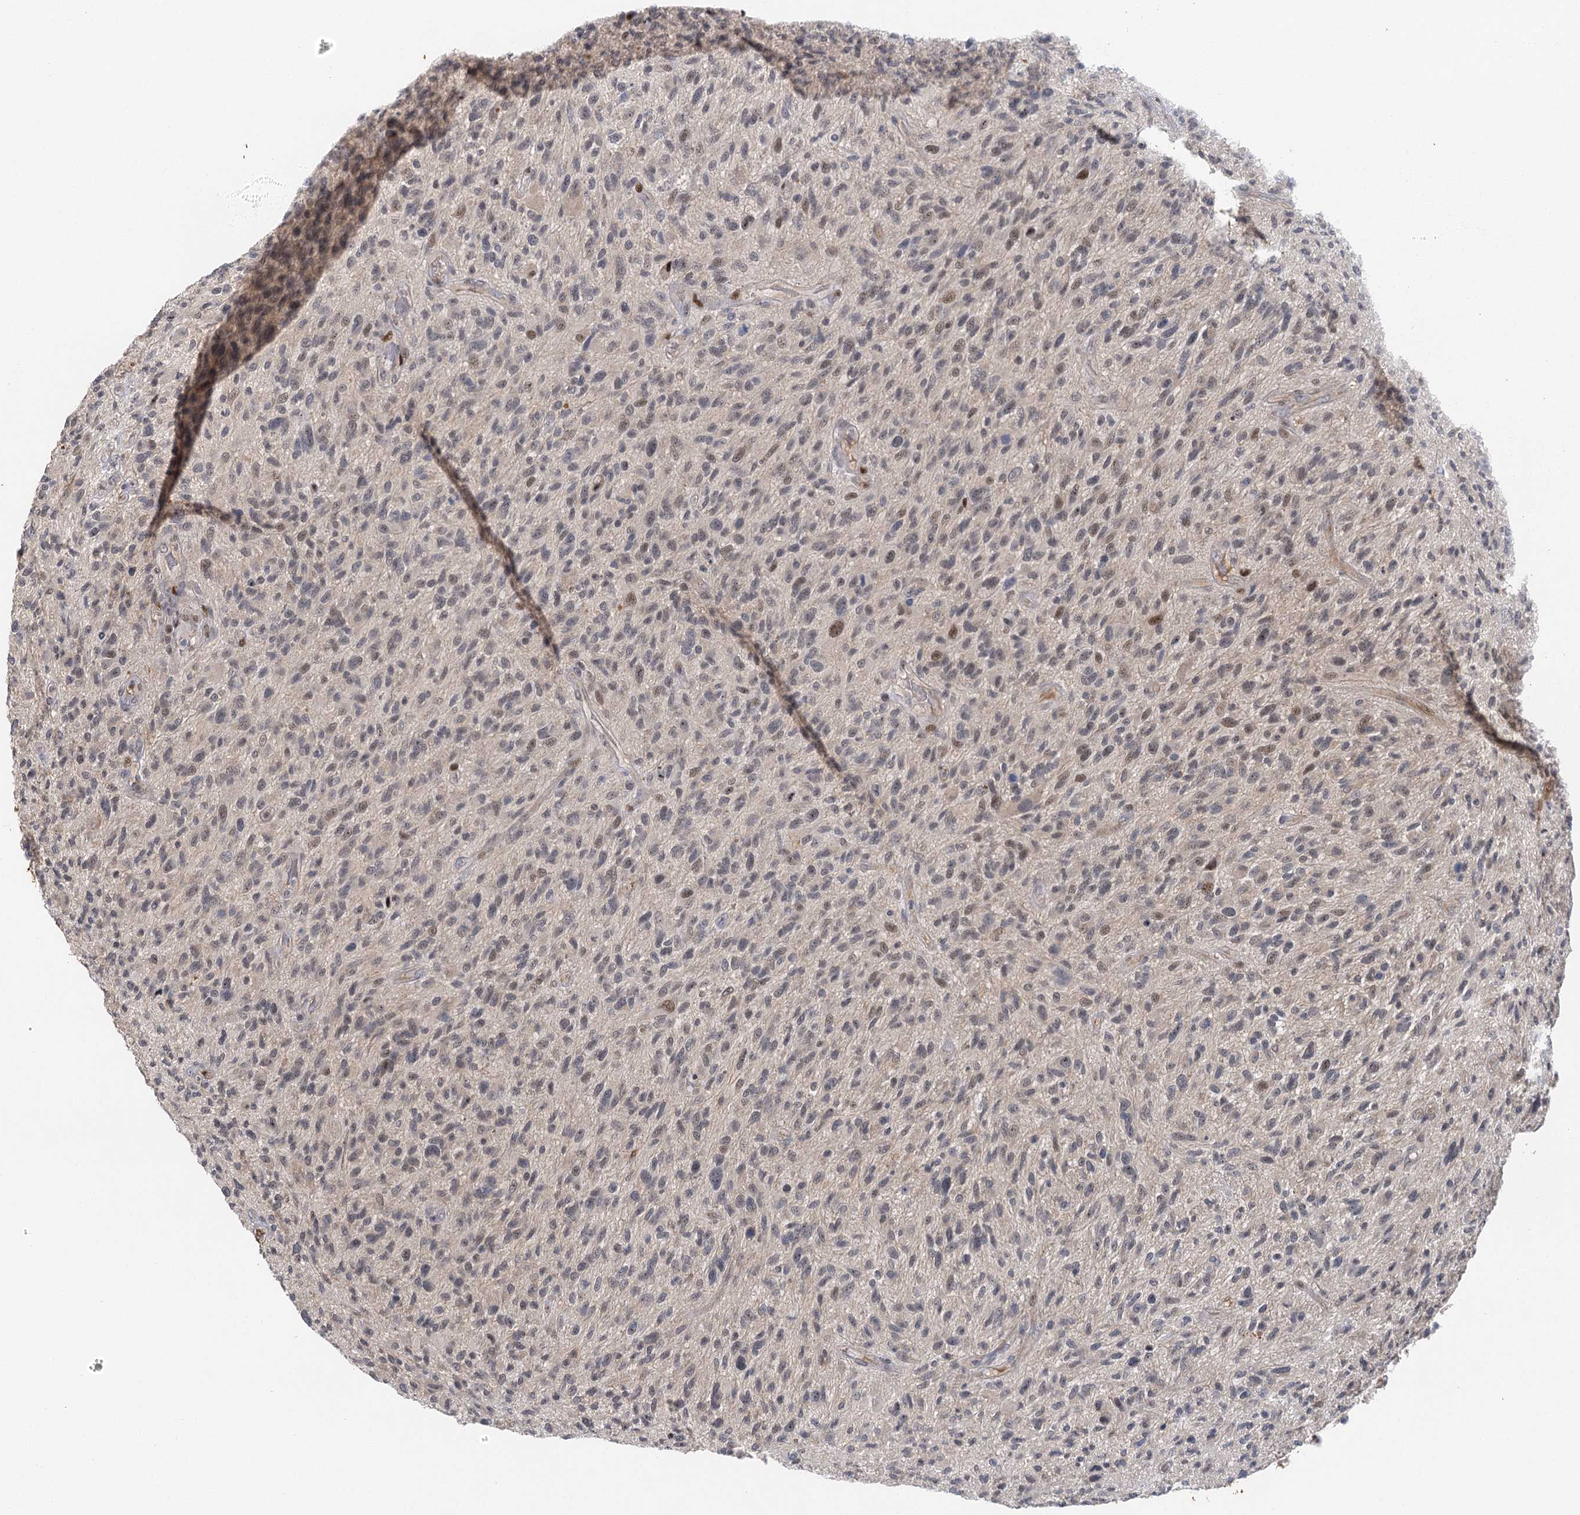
{"staining": {"intensity": "weak", "quantity": "<25%", "location": "nuclear"}, "tissue": "glioma", "cell_type": "Tumor cells", "image_type": "cancer", "snomed": [{"axis": "morphology", "description": "Glioma, malignant, High grade"}, {"axis": "topography", "description": "Brain"}], "caption": "High magnification brightfield microscopy of malignant high-grade glioma stained with DAB (3,3'-diaminobenzidine) (brown) and counterstained with hematoxylin (blue): tumor cells show no significant expression.", "gene": "IL11RA", "patient": {"sex": "male", "age": 47}}